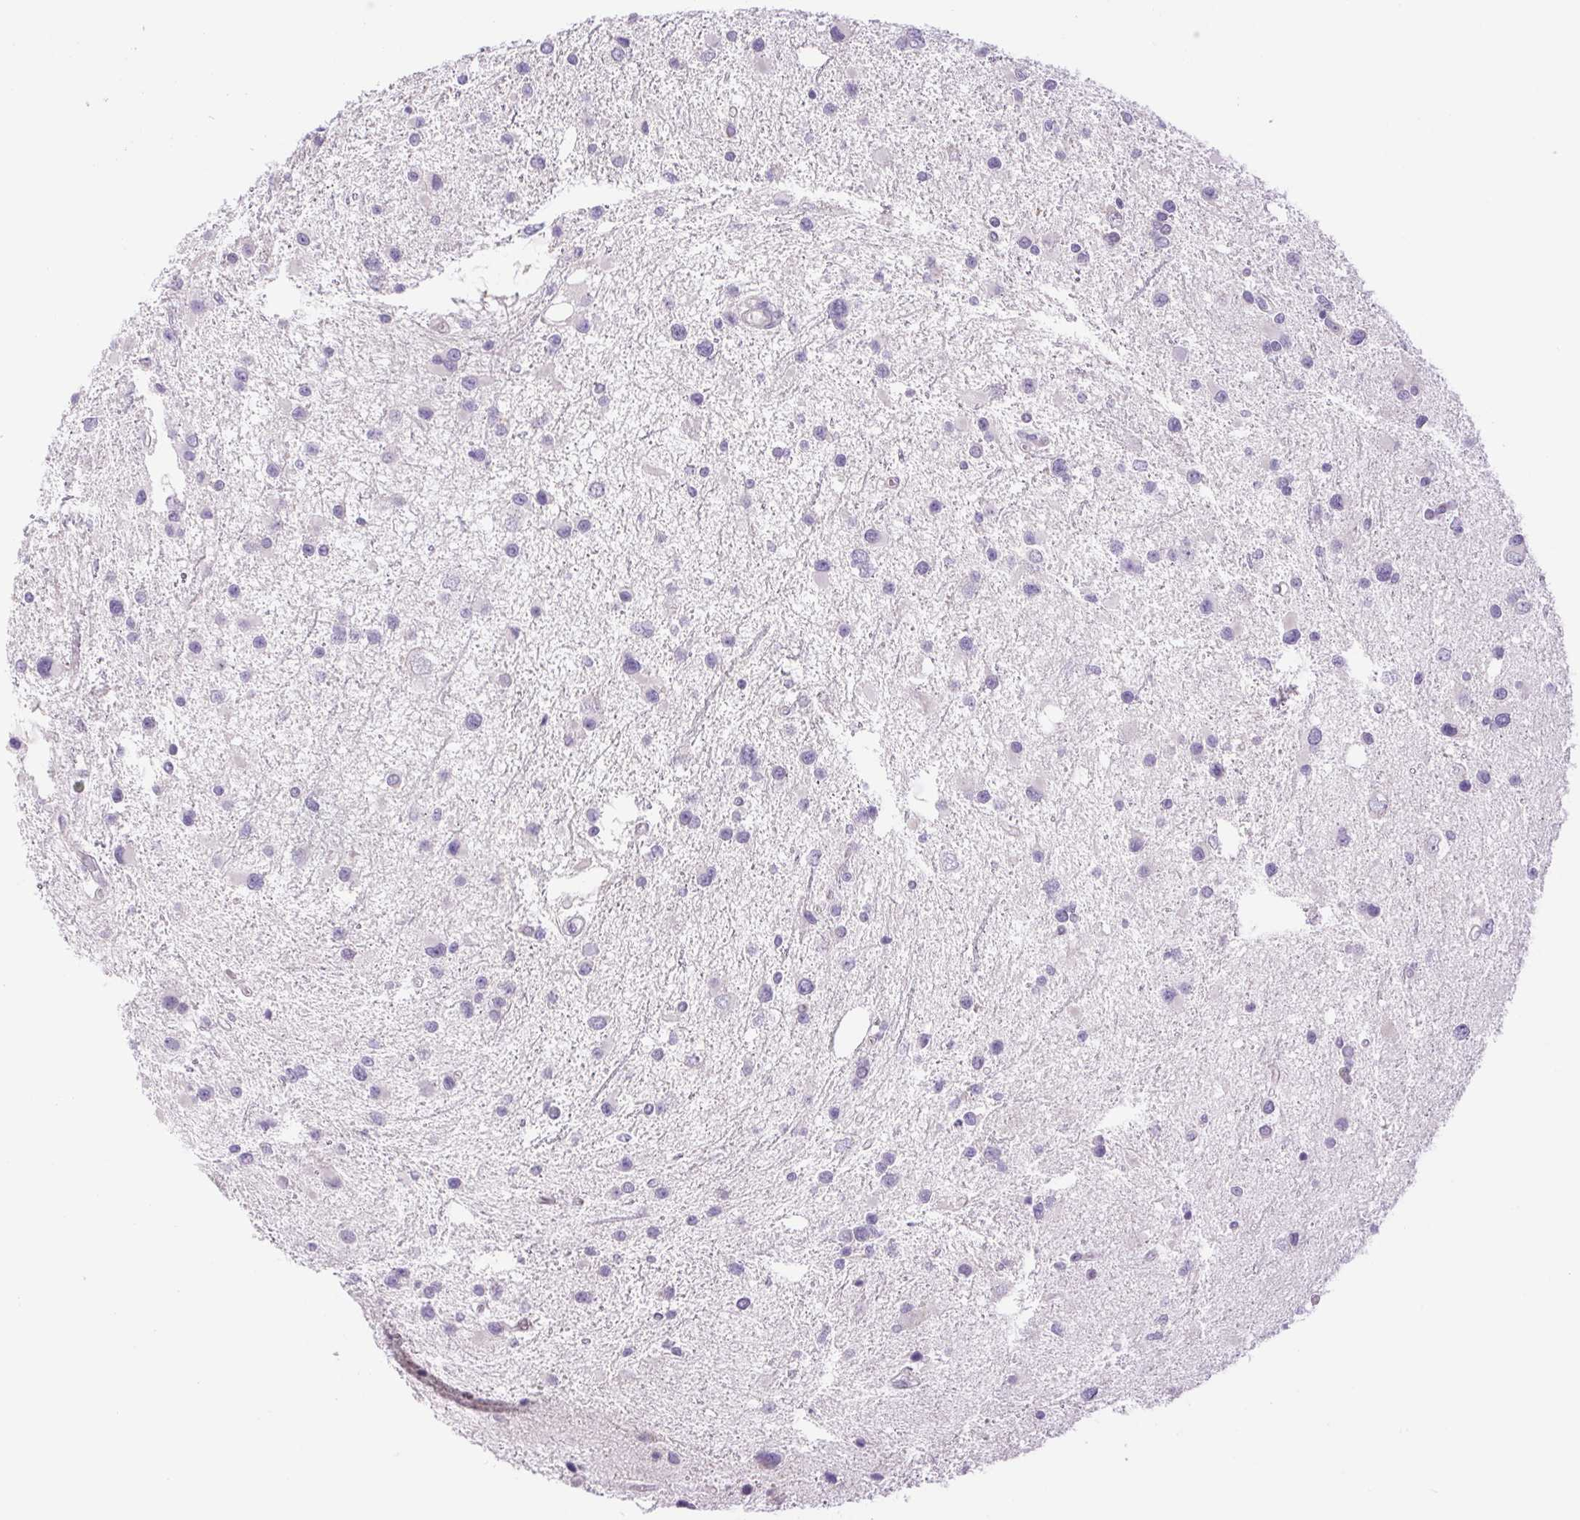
{"staining": {"intensity": "negative", "quantity": "none", "location": "none"}, "tissue": "glioma", "cell_type": "Tumor cells", "image_type": "cancer", "snomed": [{"axis": "morphology", "description": "Glioma, malignant, Low grade"}, {"axis": "topography", "description": "Brain"}], "caption": "IHC of glioma demonstrates no expression in tumor cells.", "gene": "FAM177B", "patient": {"sex": "female", "age": 32}}